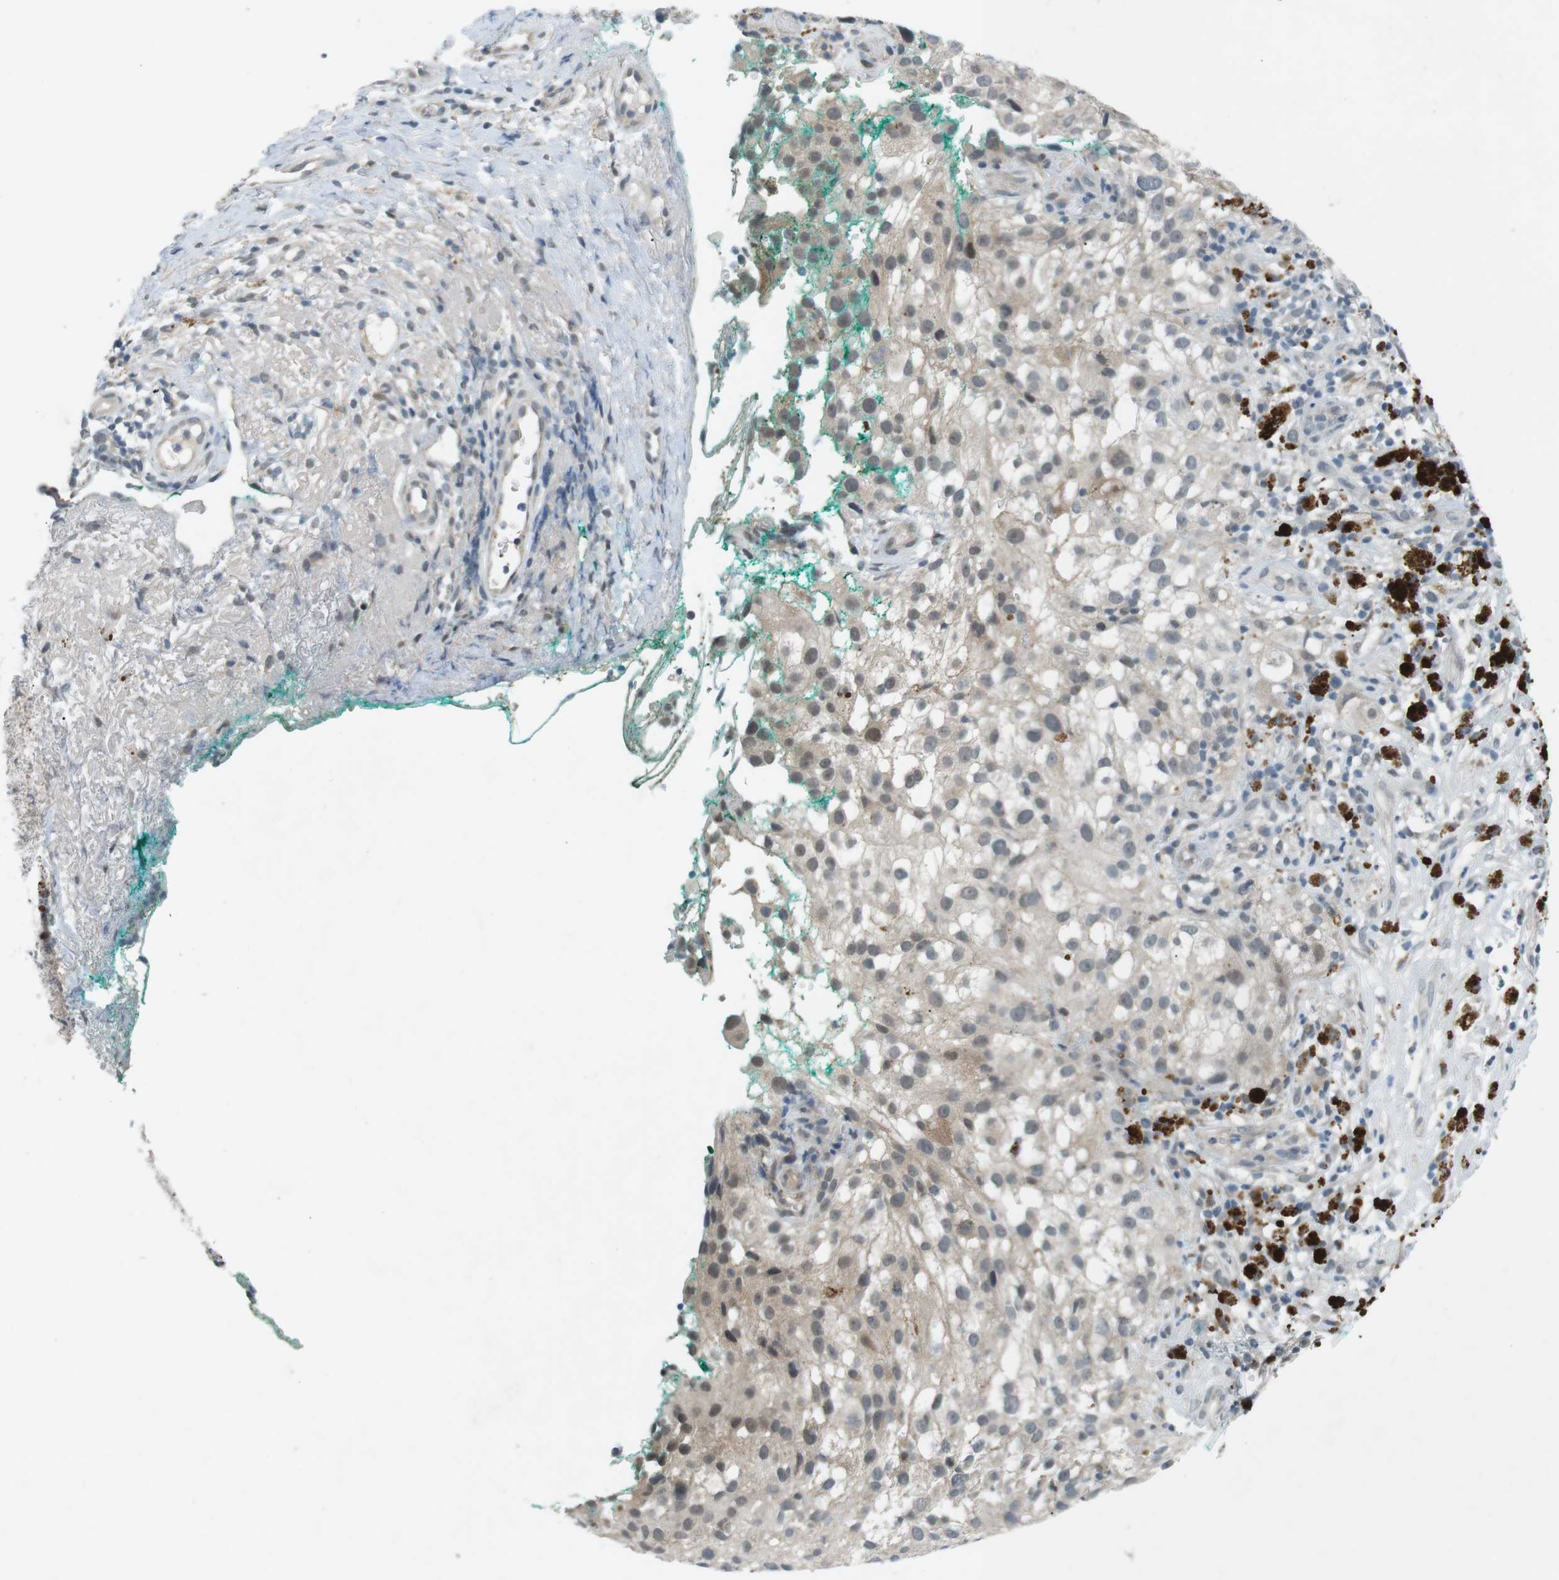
{"staining": {"intensity": "negative", "quantity": "none", "location": "none"}, "tissue": "melanoma", "cell_type": "Tumor cells", "image_type": "cancer", "snomed": [{"axis": "morphology", "description": "Necrosis, NOS"}, {"axis": "morphology", "description": "Malignant melanoma, NOS"}, {"axis": "topography", "description": "Skin"}], "caption": "Protein analysis of malignant melanoma reveals no significant positivity in tumor cells. Brightfield microscopy of IHC stained with DAB (brown) and hematoxylin (blue), captured at high magnification.", "gene": "RTN3", "patient": {"sex": "female", "age": 87}}